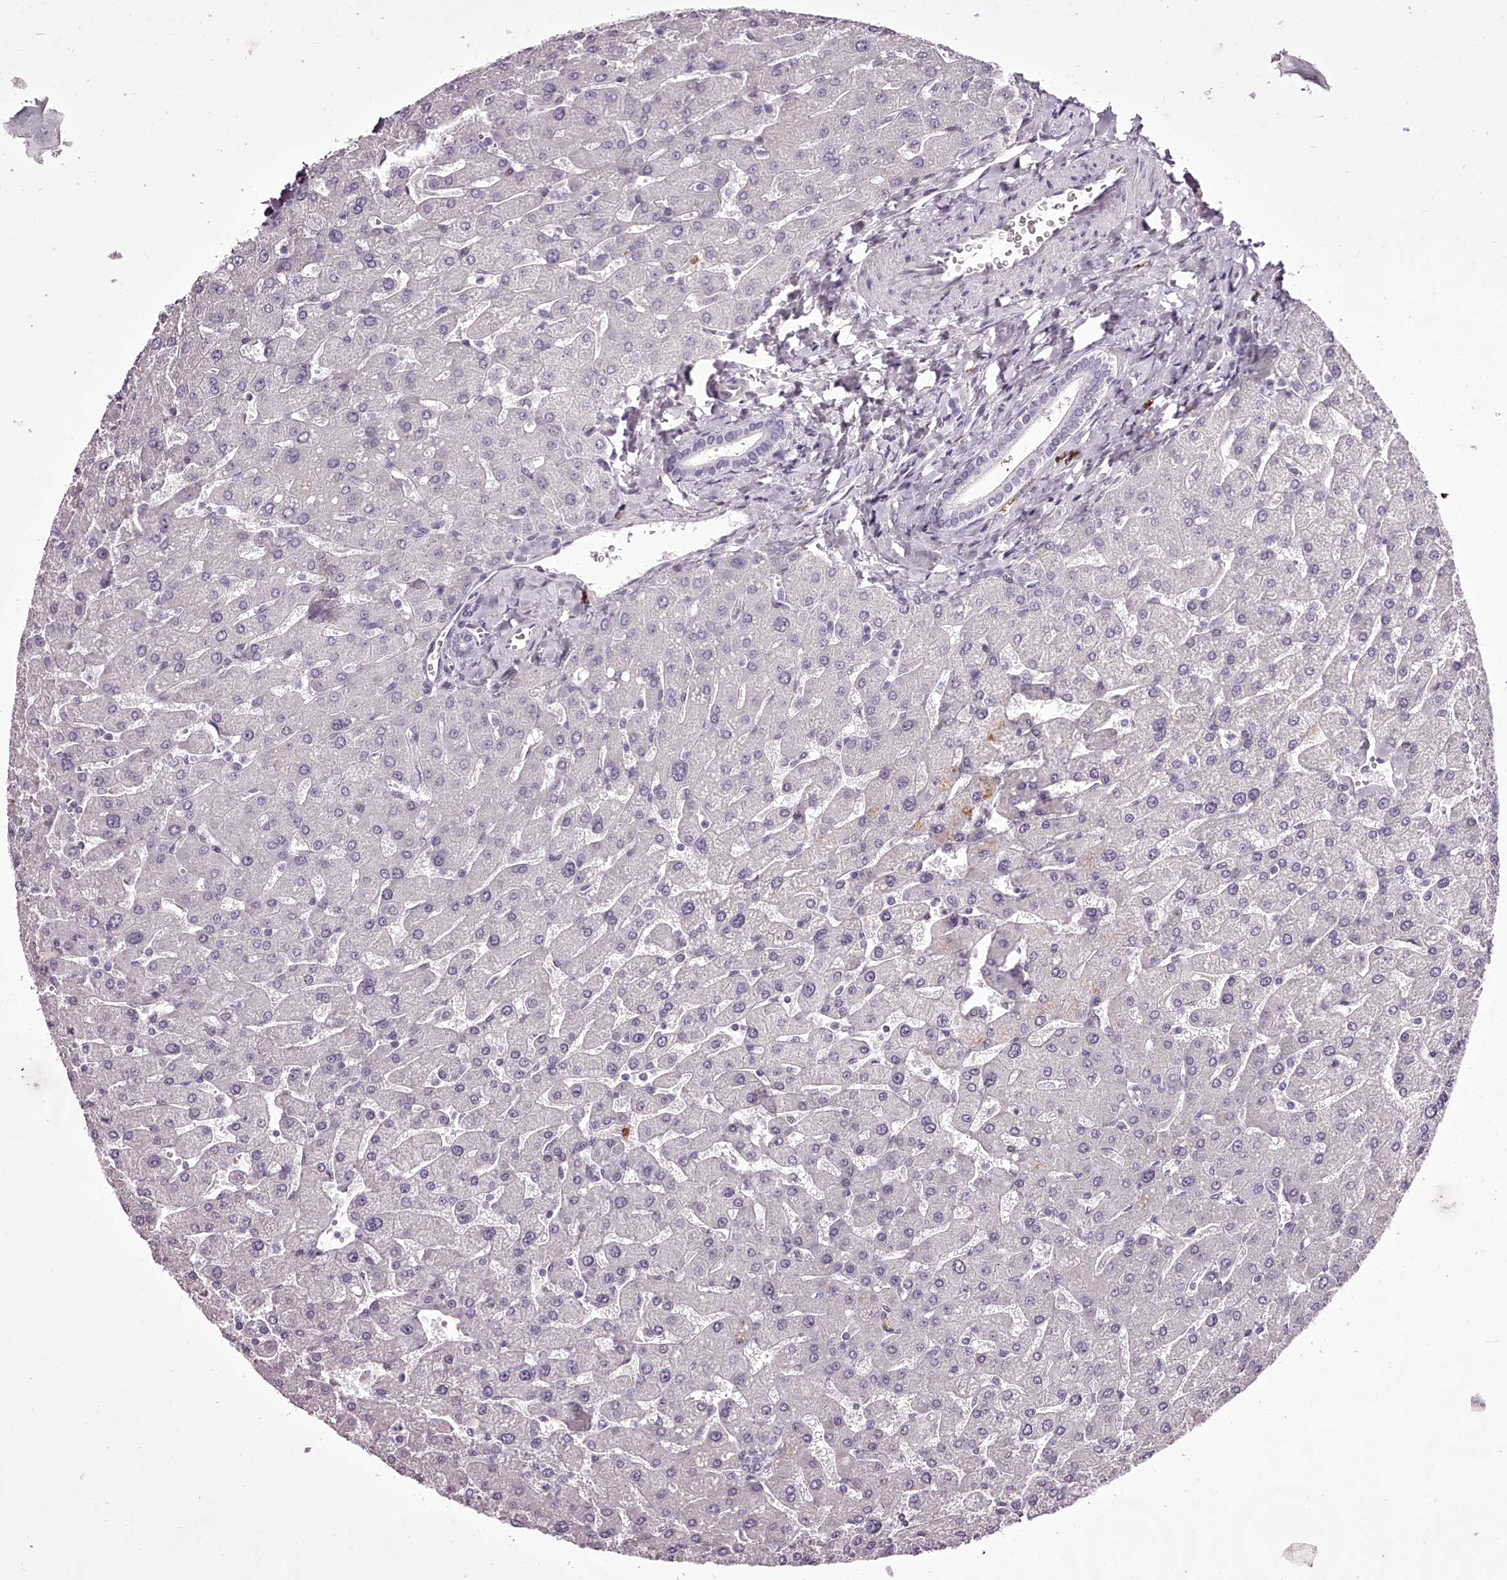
{"staining": {"intensity": "negative", "quantity": "none", "location": "none"}, "tissue": "liver", "cell_type": "Cholangiocytes", "image_type": "normal", "snomed": [{"axis": "morphology", "description": "Normal tissue, NOS"}, {"axis": "topography", "description": "Liver"}], "caption": "This photomicrograph is of unremarkable liver stained with immunohistochemistry to label a protein in brown with the nuclei are counter-stained blue. There is no expression in cholangiocytes.", "gene": "C1orf56", "patient": {"sex": "male", "age": 55}}